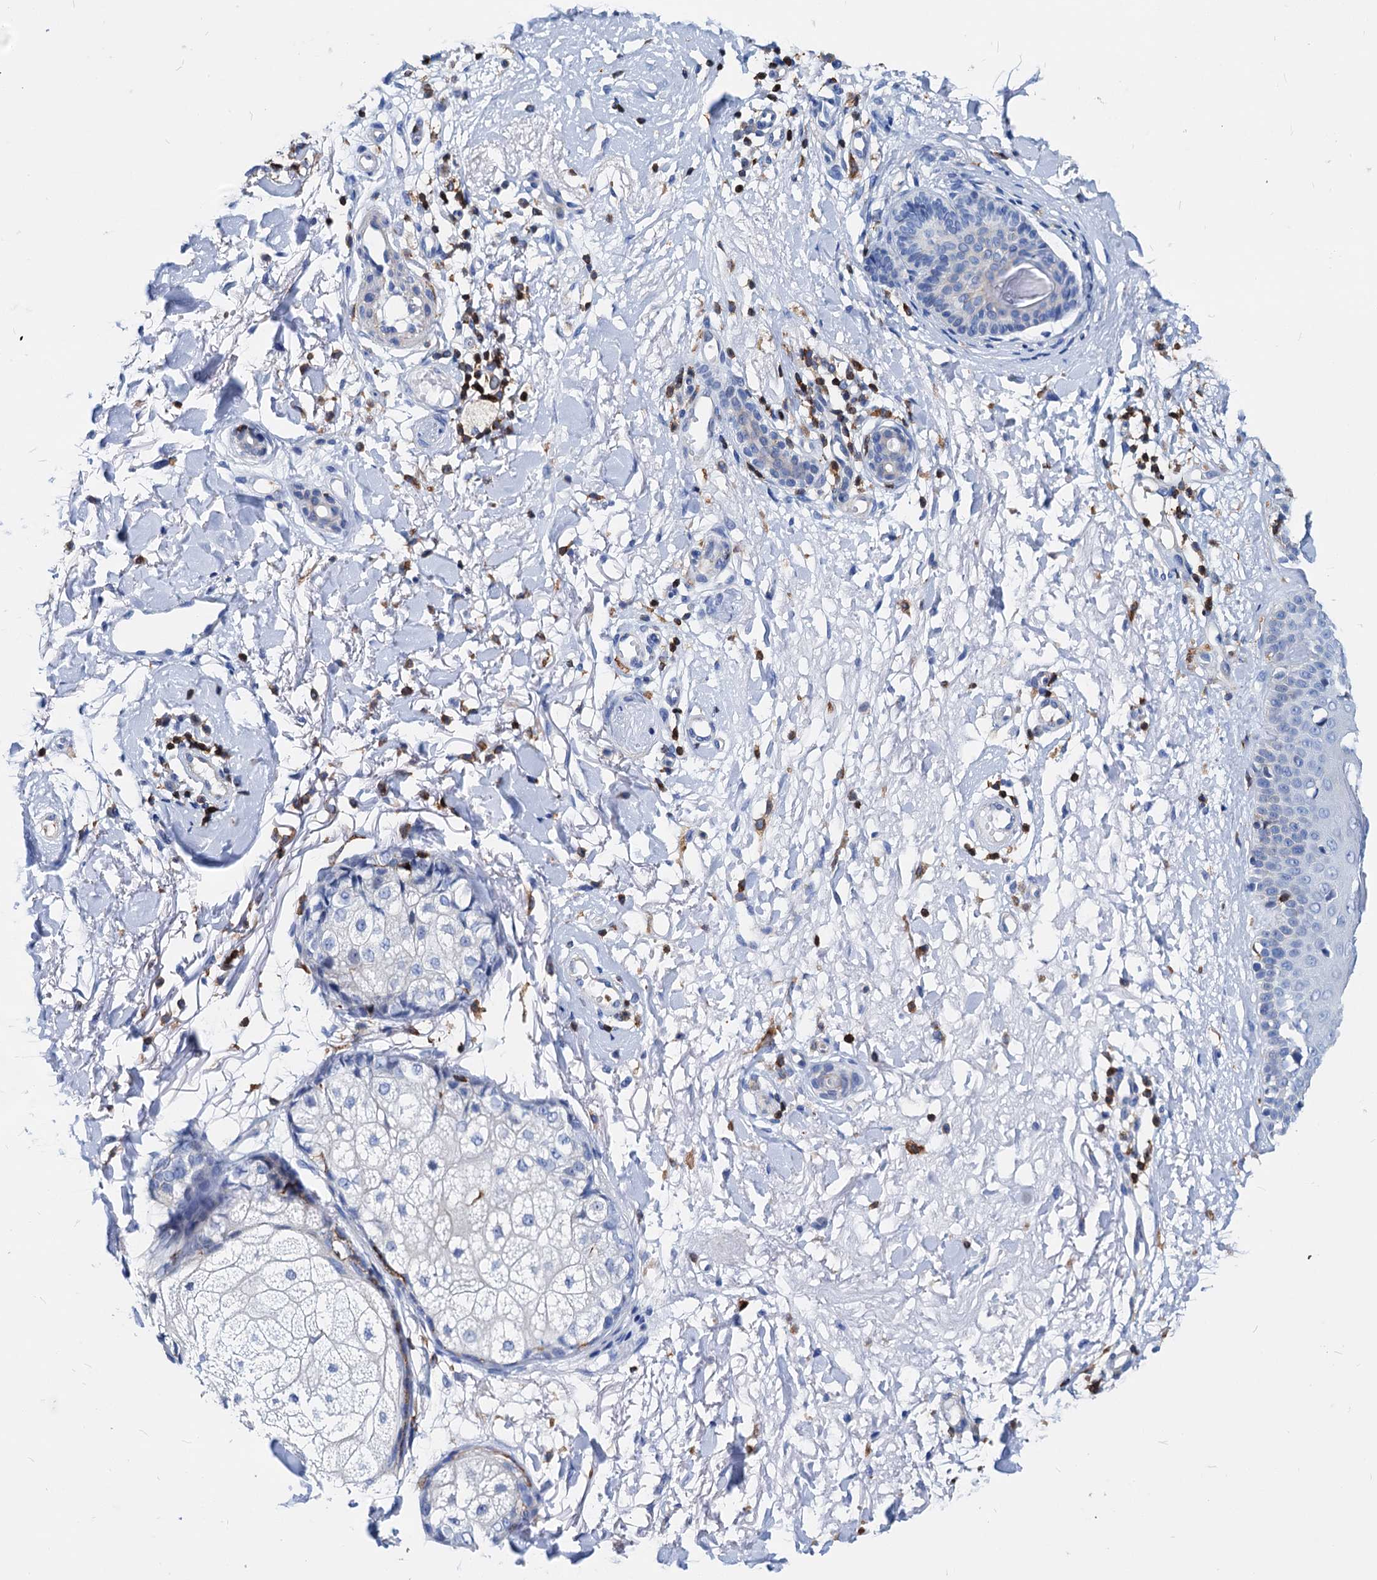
{"staining": {"intensity": "negative", "quantity": "none", "location": "none"}, "tissue": "skin cancer", "cell_type": "Tumor cells", "image_type": "cancer", "snomed": [{"axis": "morphology", "description": "Basal cell carcinoma"}, {"axis": "topography", "description": "Skin"}], "caption": "IHC of skin cancer (basal cell carcinoma) exhibits no staining in tumor cells.", "gene": "LCP2", "patient": {"sex": "male", "age": 85}}